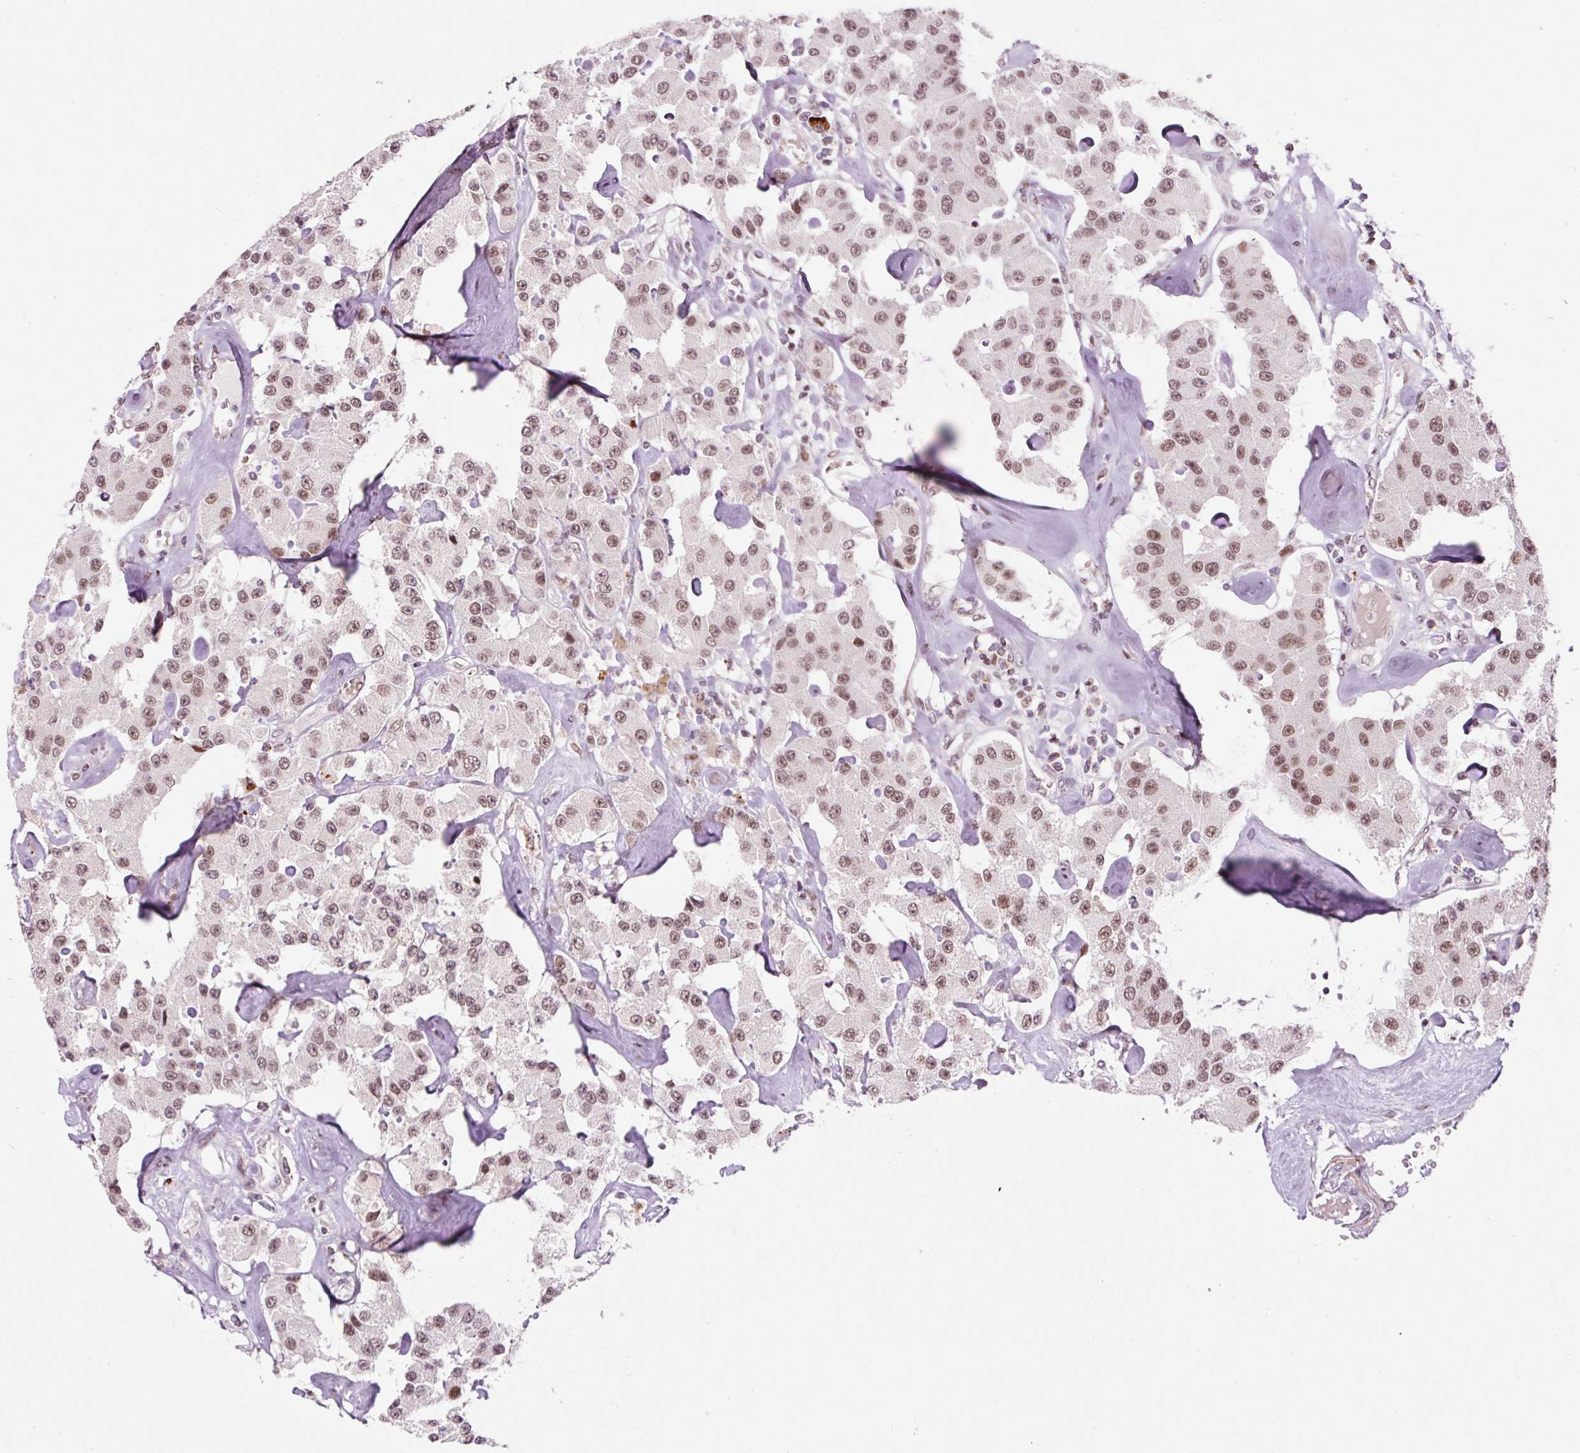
{"staining": {"intensity": "moderate", "quantity": ">75%", "location": "nuclear"}, "tissue": "carcinoid", "cell_type": "Tumor cells", "image_type": "cancer", "snomed": [{"axis": "morphology", "description": "Carcinoid, malignant, NOS"}, {"axis": "topography", "description": "Pancreas"}], "caption": "This is an image of IHC staining of malignant carcinoid, which shows moderate expression in the nuclear of tumor cells.", "gene": "CCNL2", "patient": {"sex": "male", "age": 41}}